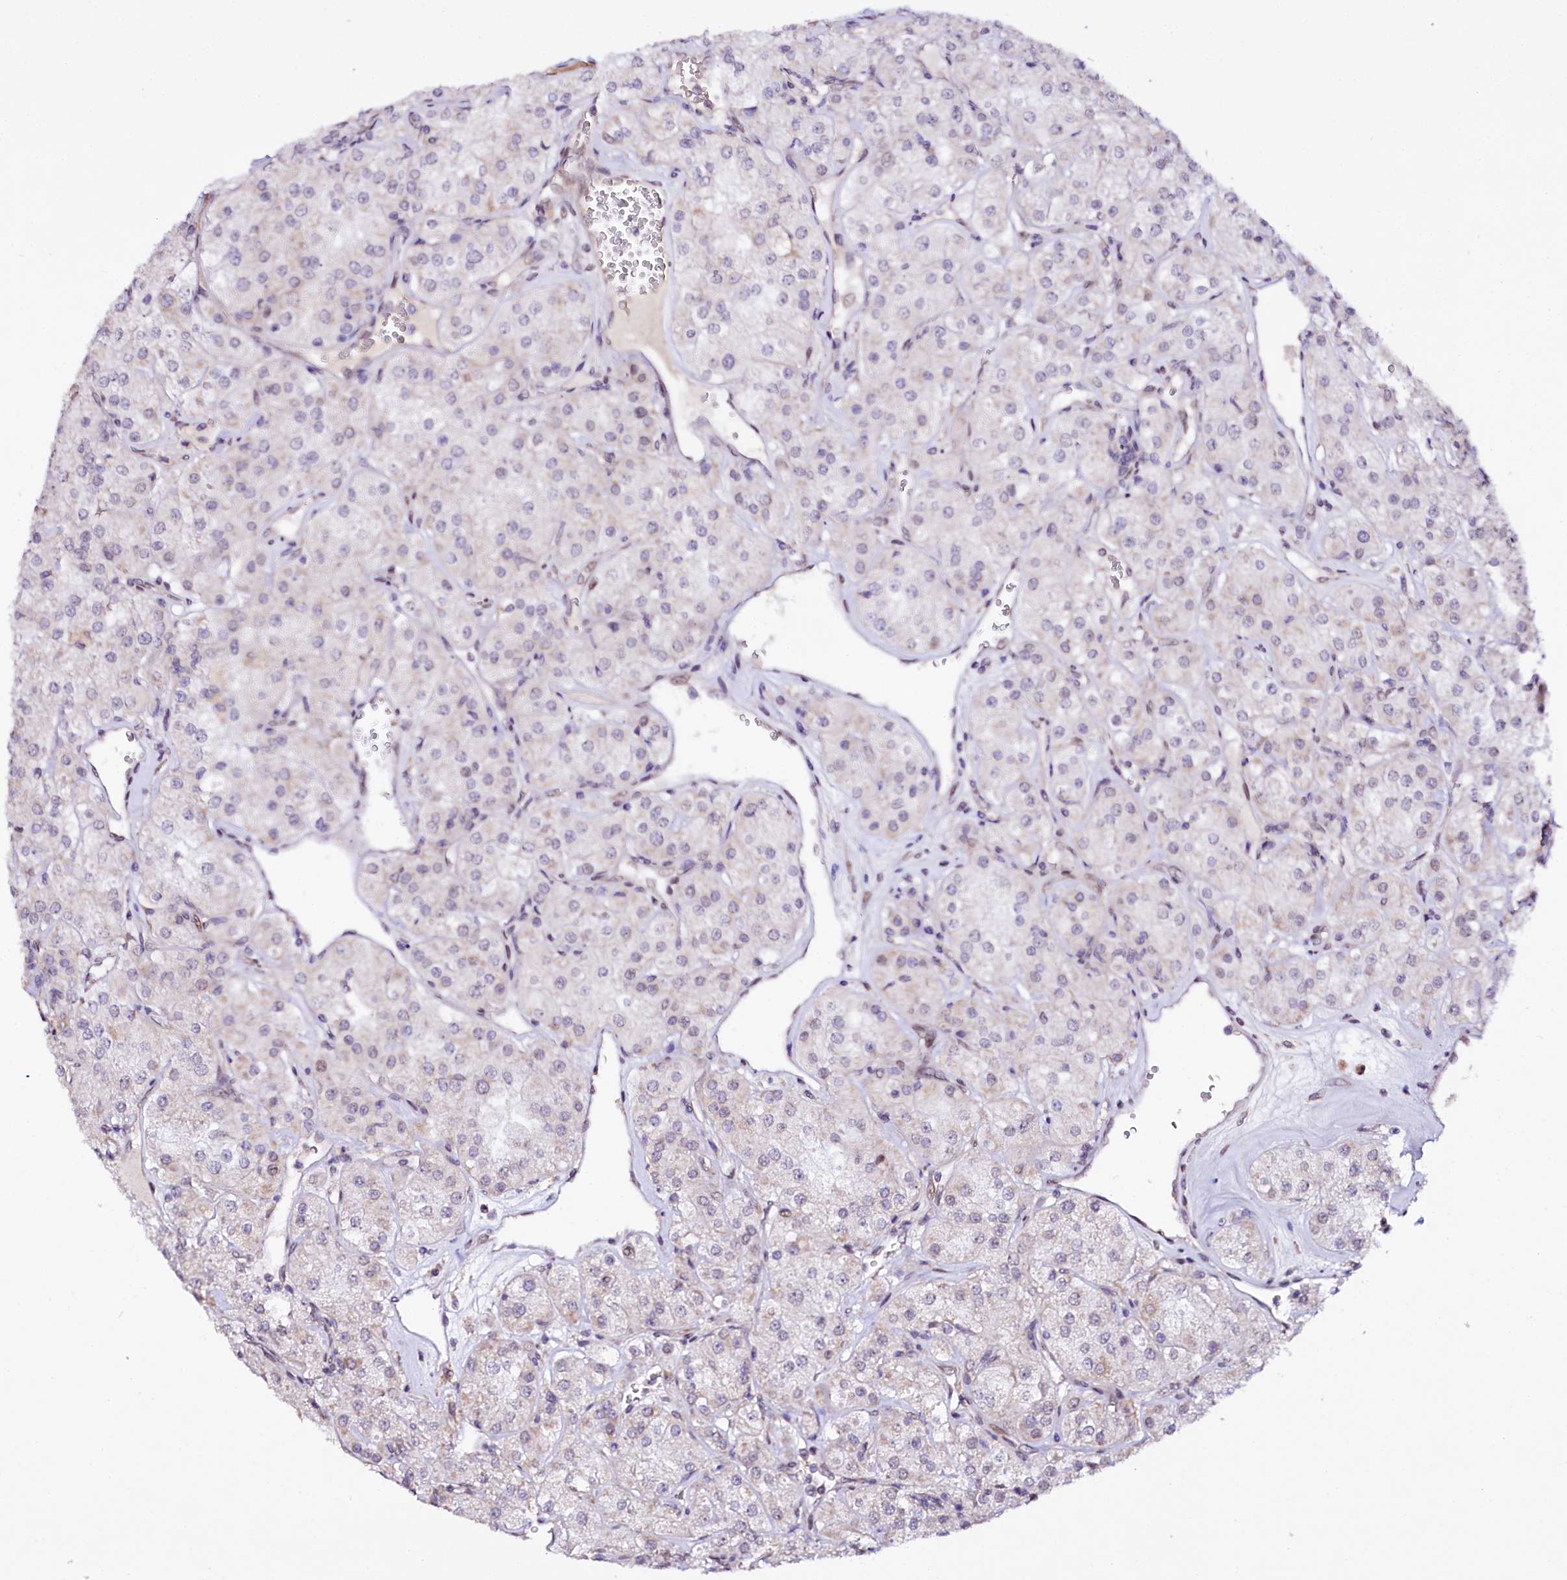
{"staining": {"intensity": "negative", "quantity": "none", "location": "none"}, "tissue": "renal cancer", "cell_type": "Tumor cells", "image_type": "cancer", "snomed": [{"axis": "morphology", "description": "Adenocarcinoma, NOS"}, {"axis": "topography", "description": "Kidney"}], "caption": "This image is of adenocarcinoma (renal) stained with immunohistochemistry to label a protein in brown with the nuclei are counter-stained blue. There is no expression in tumor cells.", "gene": "ZNF226", "patient": {"sex": "male", "age": 77}}